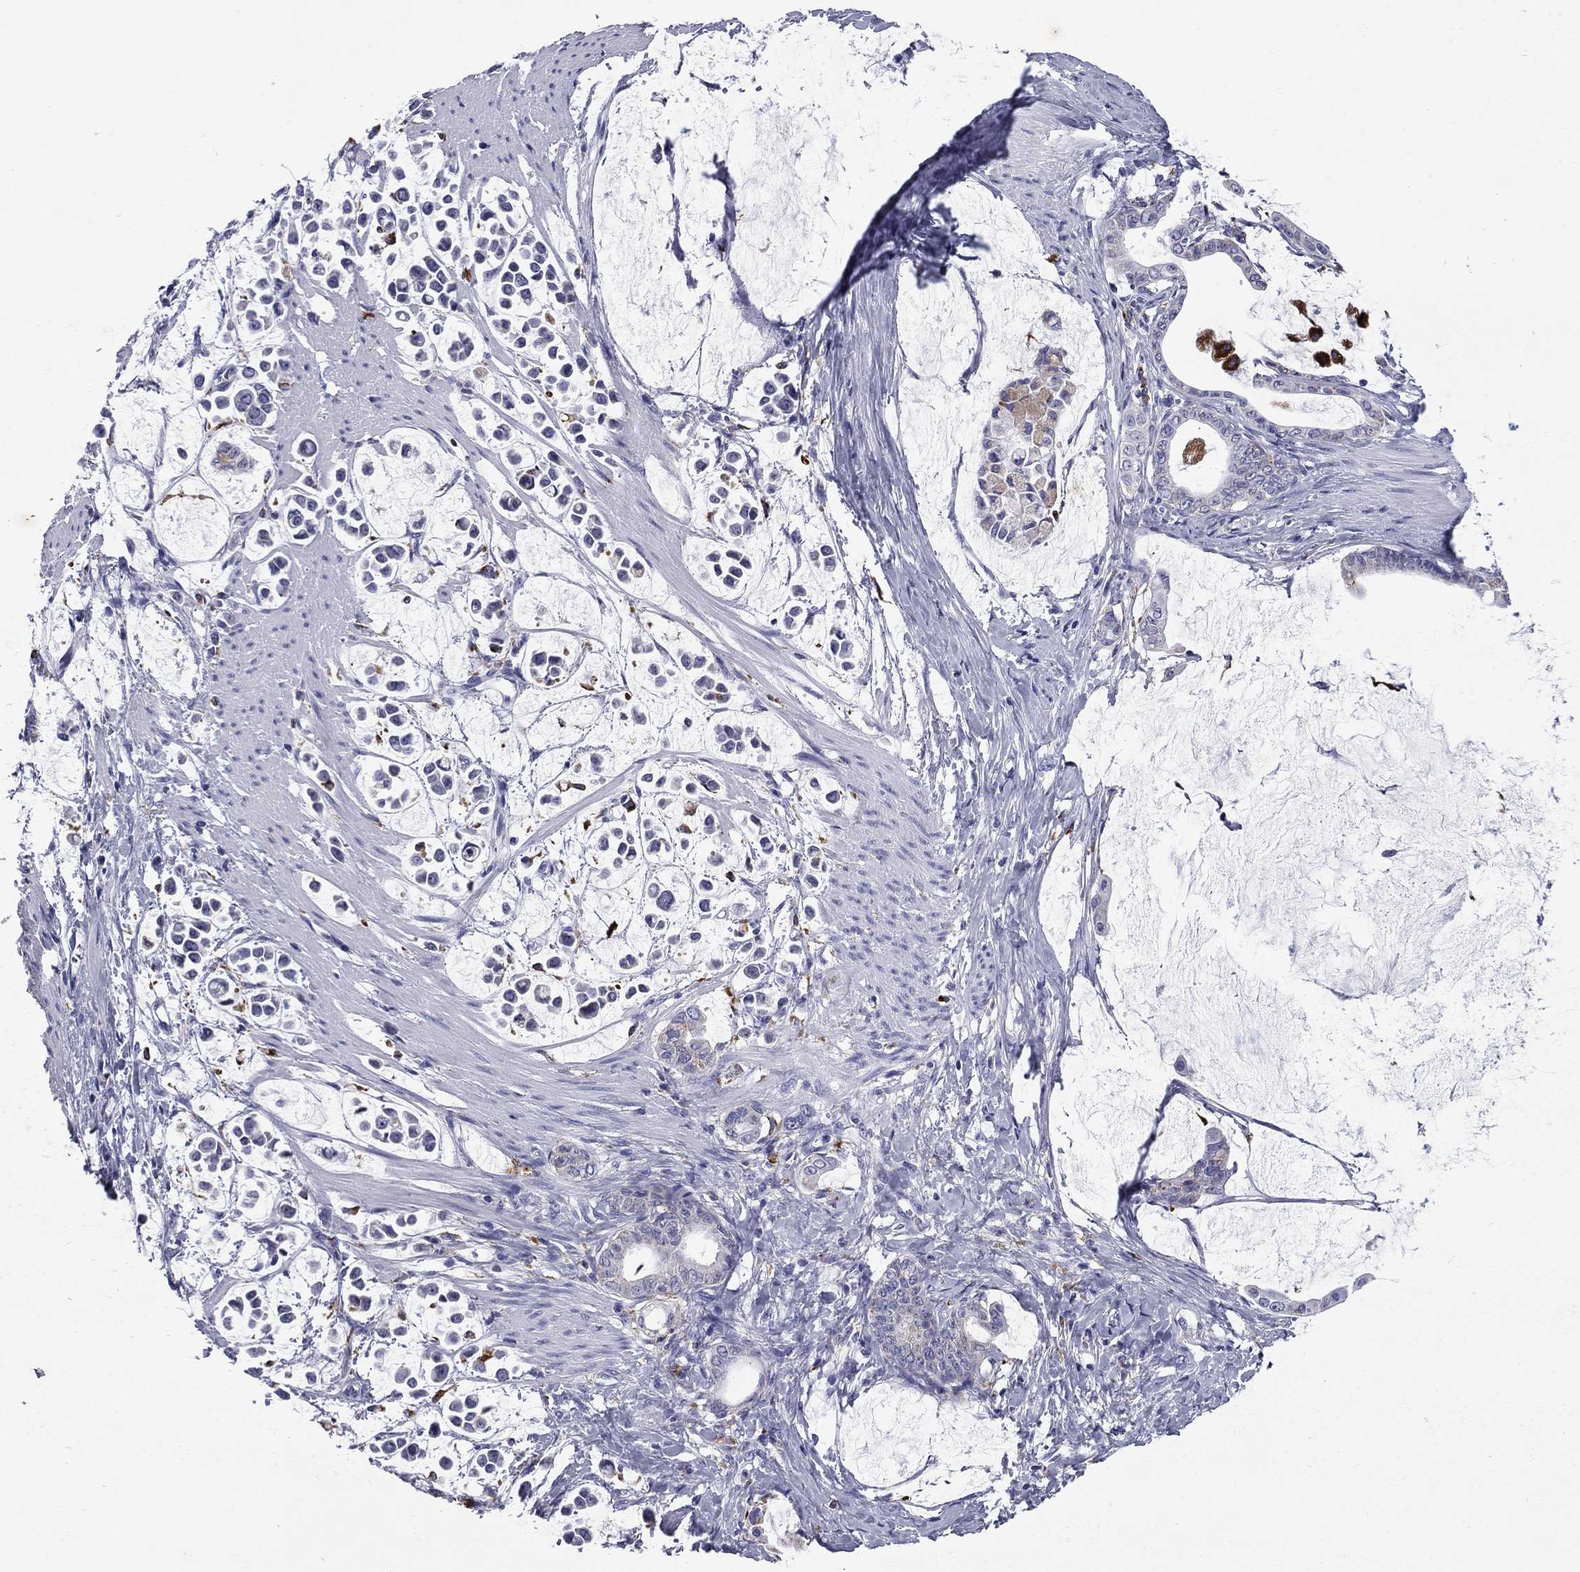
{"staining": {"intensity": "negative", "quantity": "none", "location": "none"}, "tissue": "stomach cancer", "cell_type": "Tumor cells", "image_type": "cancer", "snomed": [{"axis": "morphology", "description": "Adenocarcinoma, NOS"}, {"axis": "topography", "description": "Stomach"}], "caption": "IHC of human stomach cancer displays no staining in tumor cells.", "gene": "MADCAM1", "patient": {"sex": "male", "age": 82}}